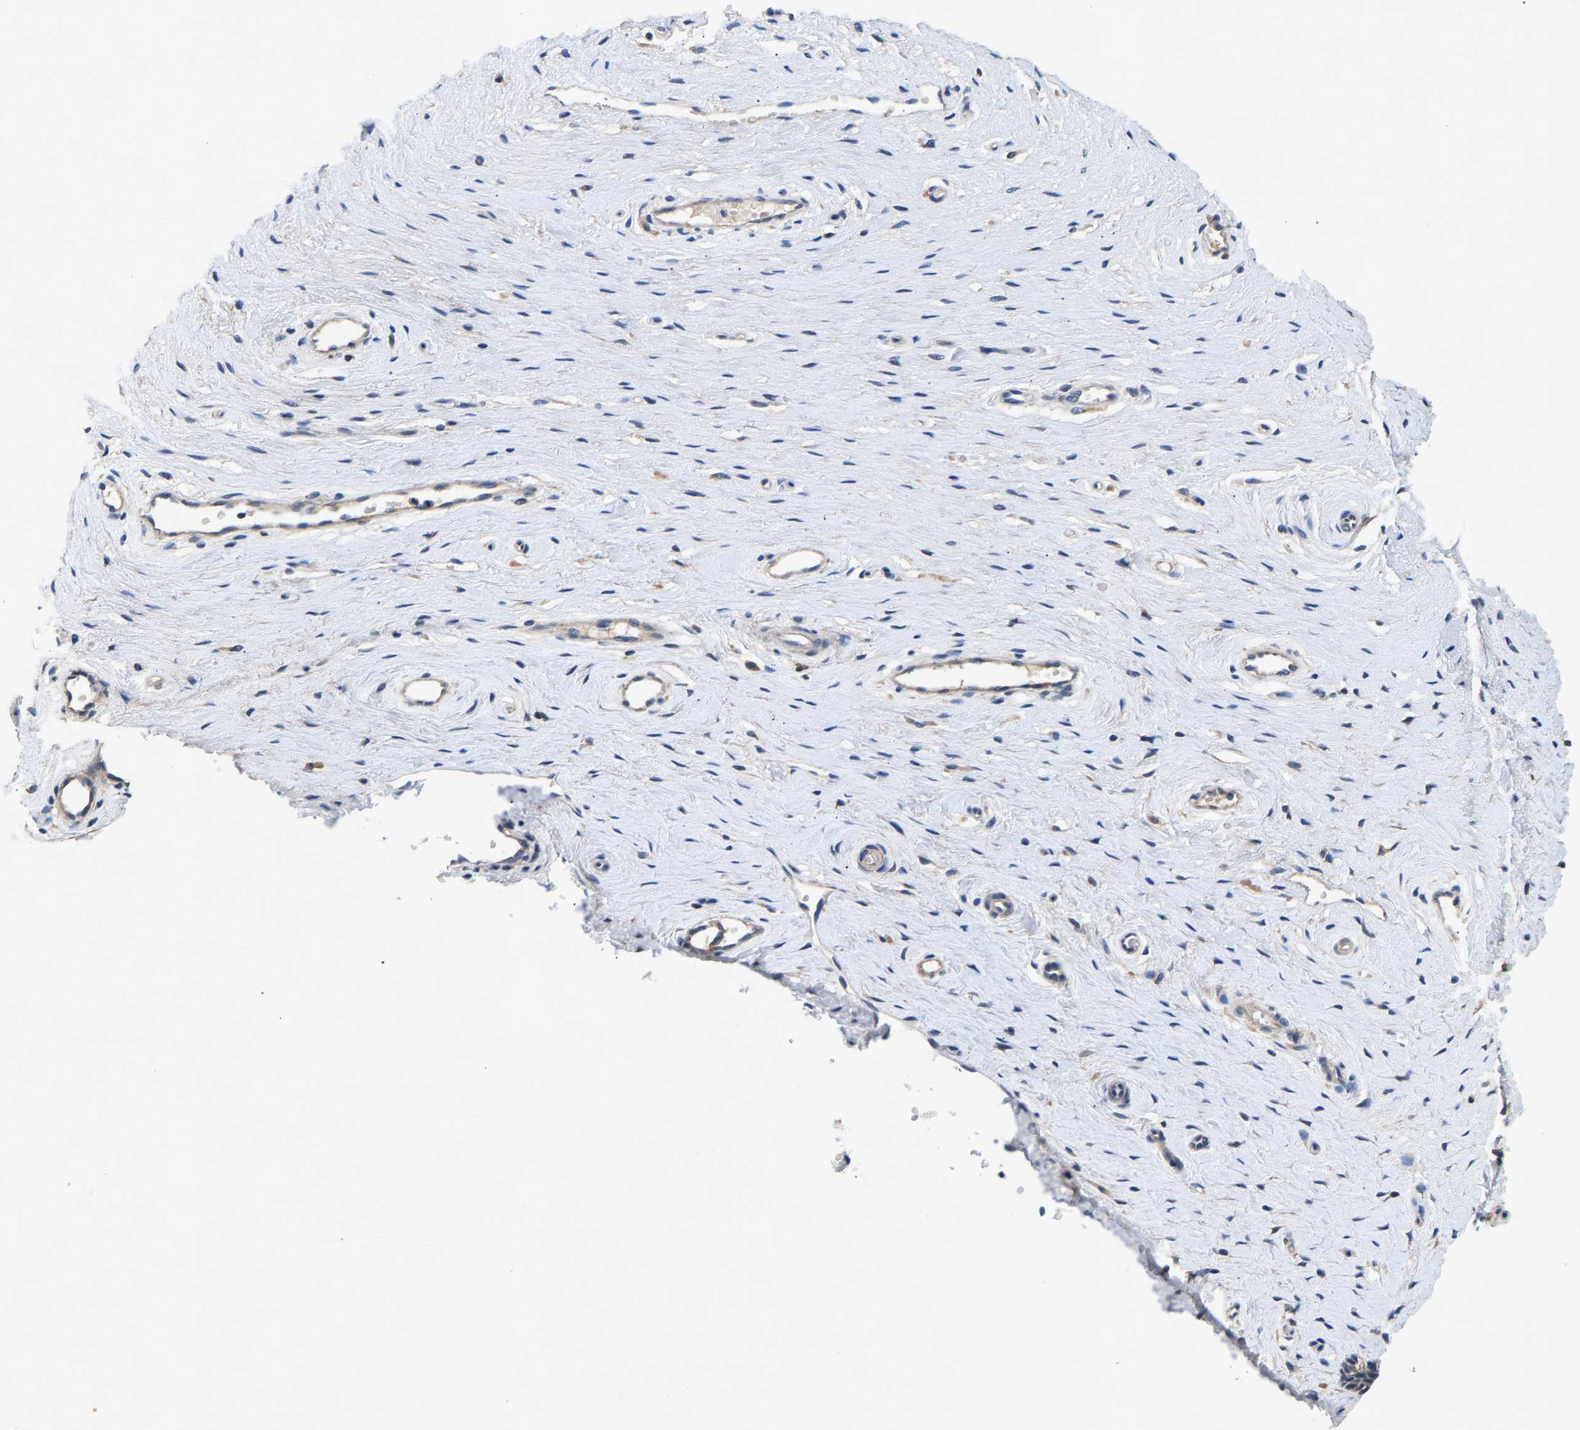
{"staining": {"intensity": "weak", "quantity": "<25%", "location": "cytoplasmic/membranous"}, "tissue": "cervix", "cell_type": "Squamous epithelial cells", "image_type": "normal", "snomed": [{"axis": "morphology", "description": "Normal tissue, NOS"}, {"axis": "topography", "description": "Cervix"}], "caption": "Immunohistochemistry histopathology image of unremarkable cervix: cervix stained with DAB displays no significant protein staining in squamous epithelial cells.", "gene": "NT5C", "patient": {"sex": "female", "age": 39}}